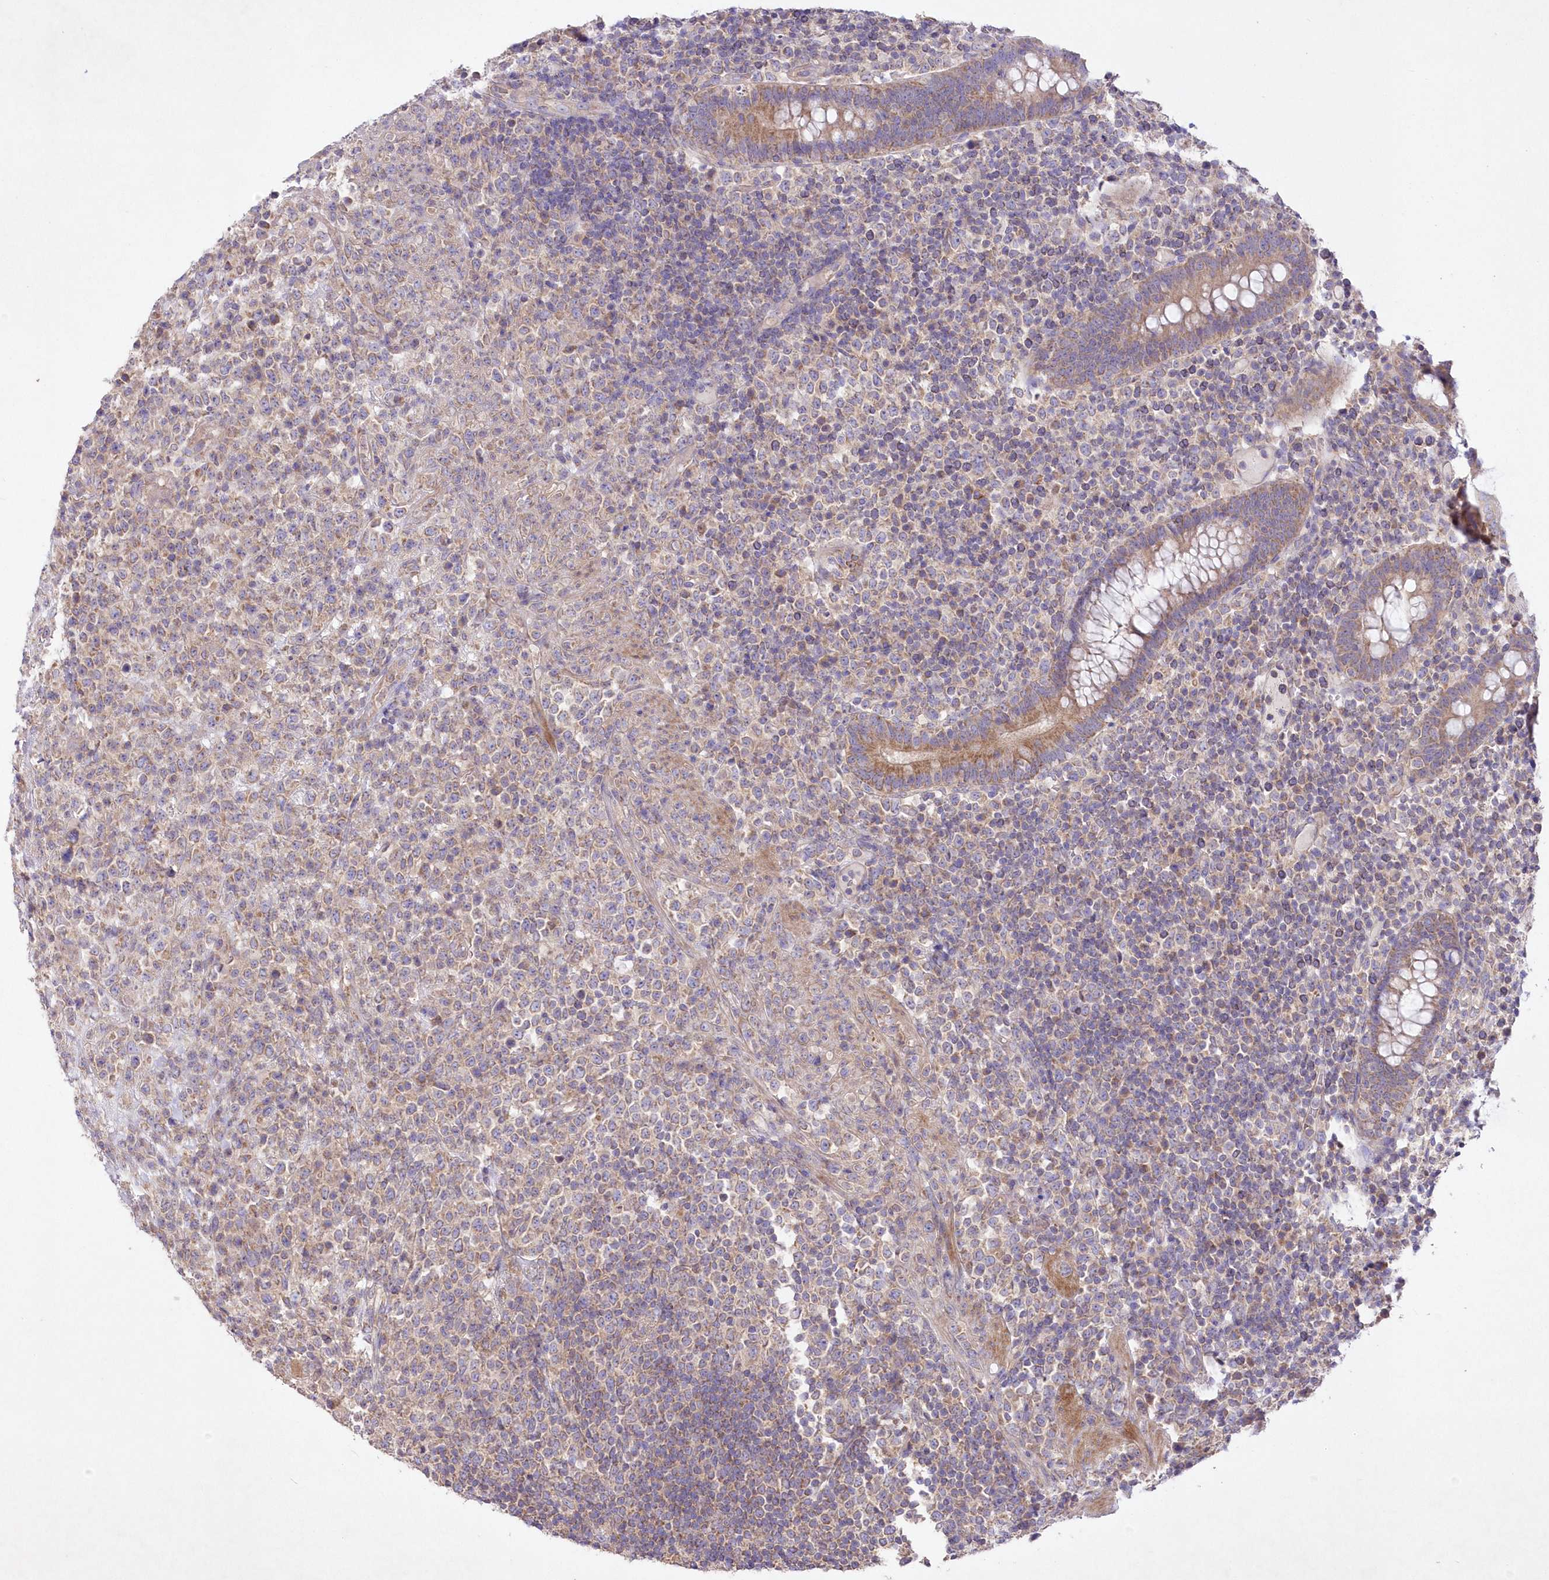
{"staining": {"intensity": "weak", "quantity": "25%-75%", "location": "cytoplasmic/membranous"}, "tissue": "lymphoma", "cell_type": "Tumor cells", "image_type": "cancer", "snomed": [{"axis": "morphology", "description": "Malignant lymphoma, non-Hodgkin's type, High grade"}, {"axis": "topography", "description": "Colon"}], "caption": "This micrograph shows immunohistochemistry (IHC) staining of human high-grade malignant lymphoma, non-Hodgkin's type, with low weak cytoplasmic/membranous staining in approximately 25%-75% of tumor cells.", "gene": "ITSN2", "patient": {"sex": "female", "age": 53}}